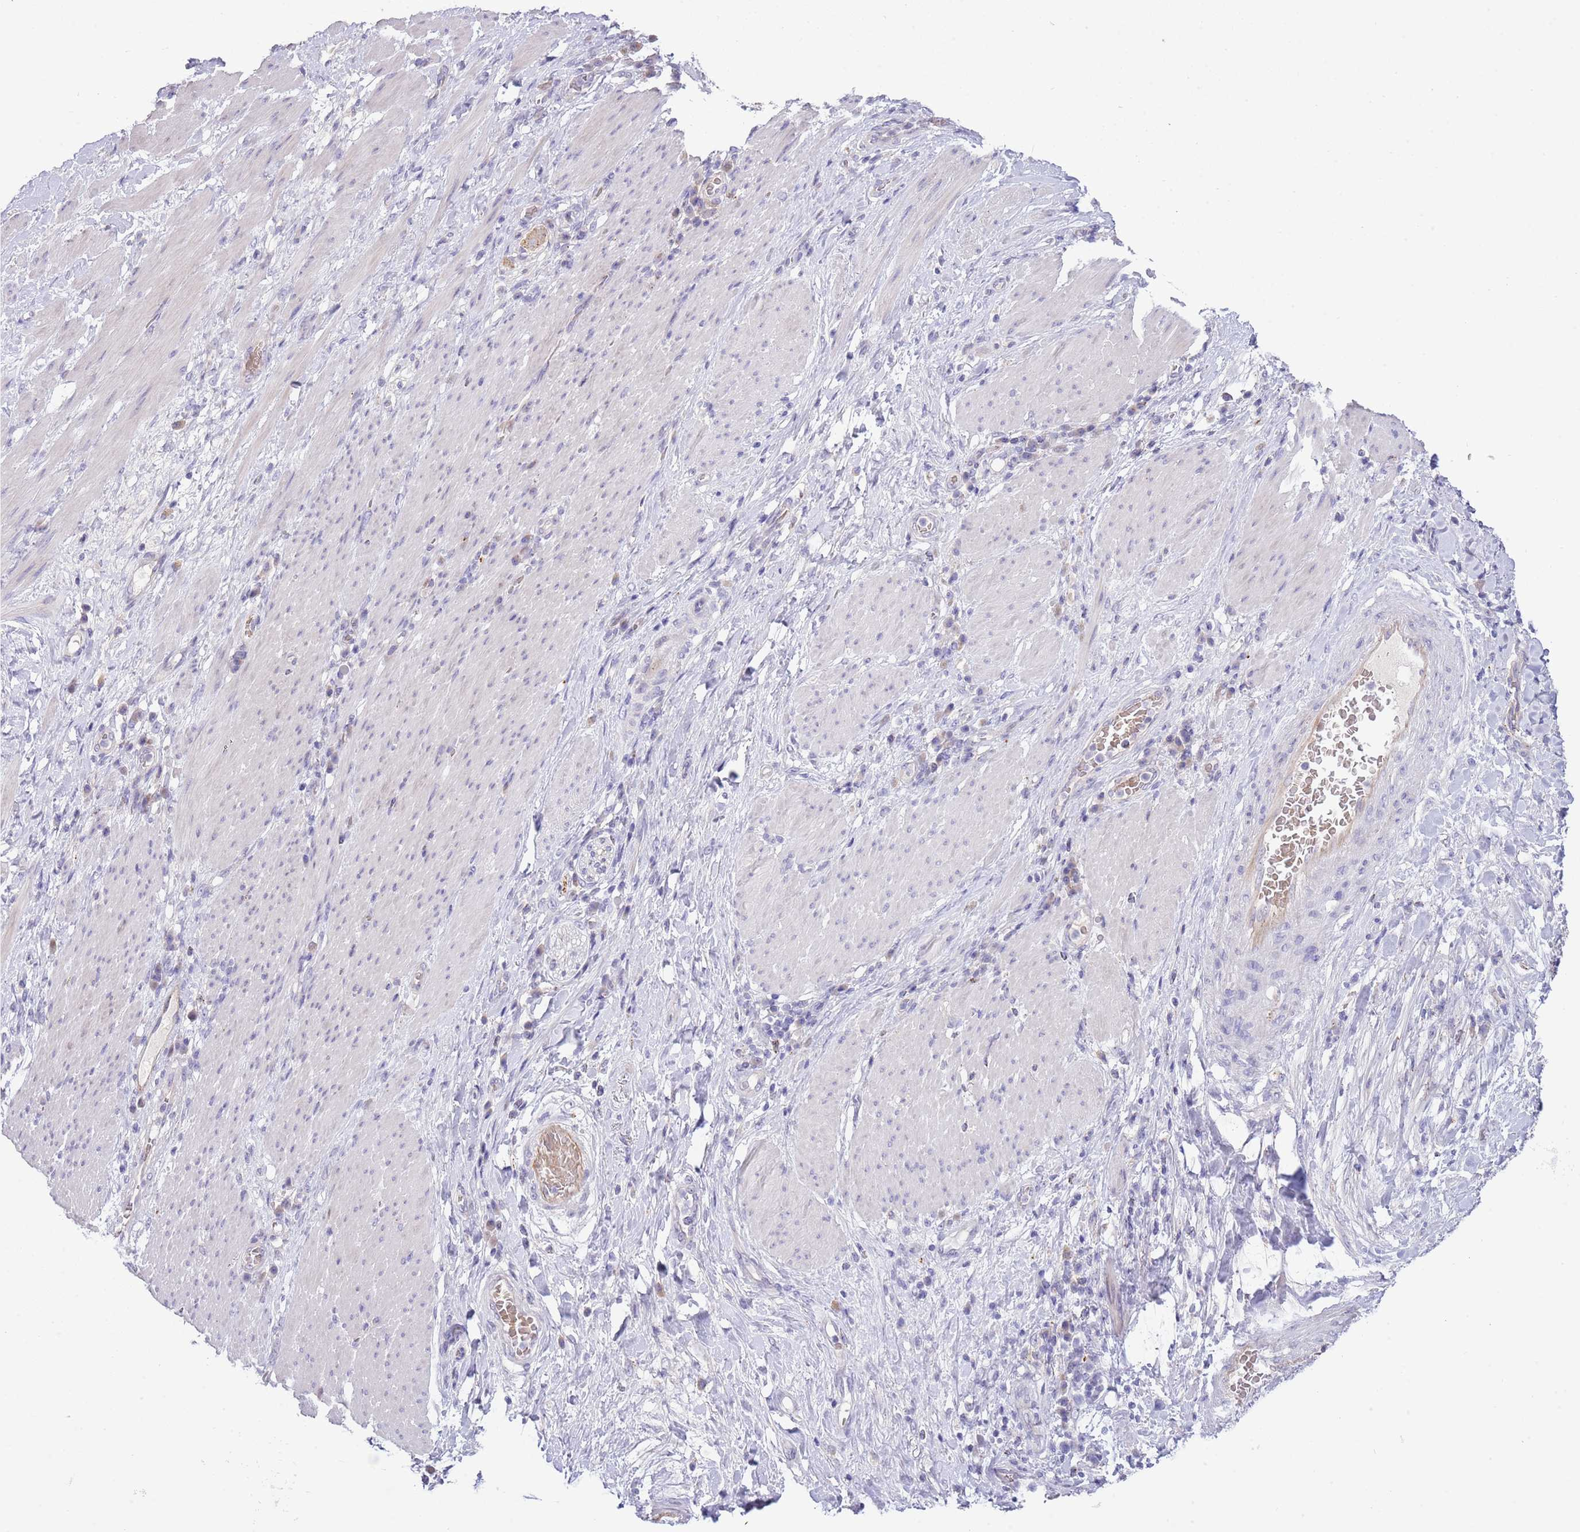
{"staining": {"intensity": "negative", "quantity": "none", "location": "none"}, "tissue": "stomach cancer", "cell_type": "Tumor cells", "image_type": "cancer", "snomed": [{"axis": "morphology", "description": "Normal tissue, NOS"}, {"axis": "morphology", "description": "Adenocarcinoma, NOS"}, {"axis": "topography", "description": "Stomach"}], "caption": "Immunohistochemistry histopathology image of stomach cancer (adenocarcinoma) stained for a protein (brown), which shows no staining in tumor cells.", "gene": "ABHD17A", "patient": {"sex": "female", "age": 64}}